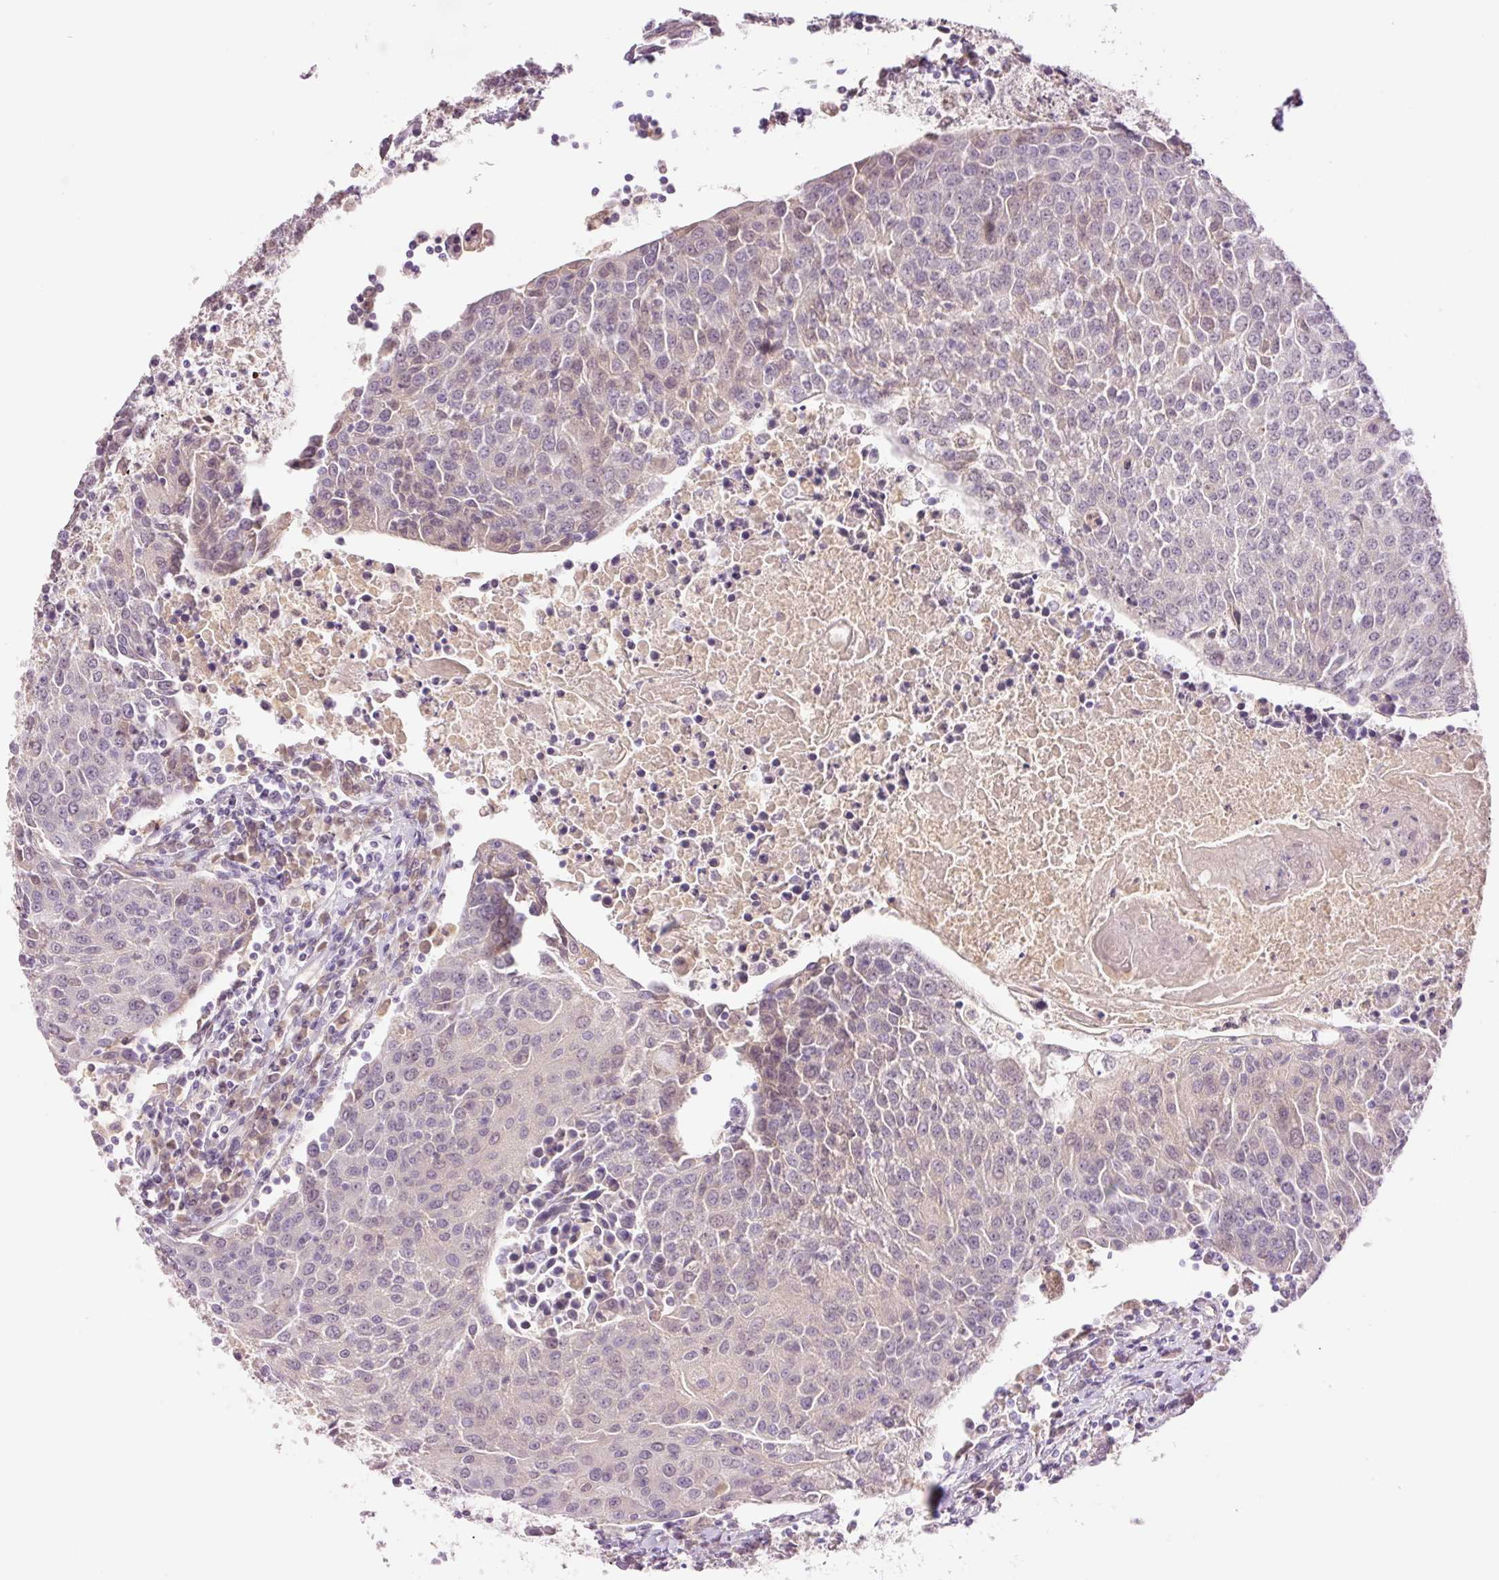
{"staining": {"intensity": "weak", "quantity": "<25%", "location": "nuclear"}, "tissue": "urothelial cancer", "cell_type": "Tumor cells", "image_type": "cancer", "snomed": [{"axis": "morphology", "description": "Urothelial carcinoma, High grade"}, {"axis": "topography", "description": "Urinary bladder"}], "caption": "IHC photomicrograph of neoplastic tissue: high-grade urothelial carcinoma stained with DAB (3,3'-diaminobenzidine) reveals no significant protein staining in tumor cells.", "gene": "LY6G6D", "patient": {"sex": "female", "age": 85}}